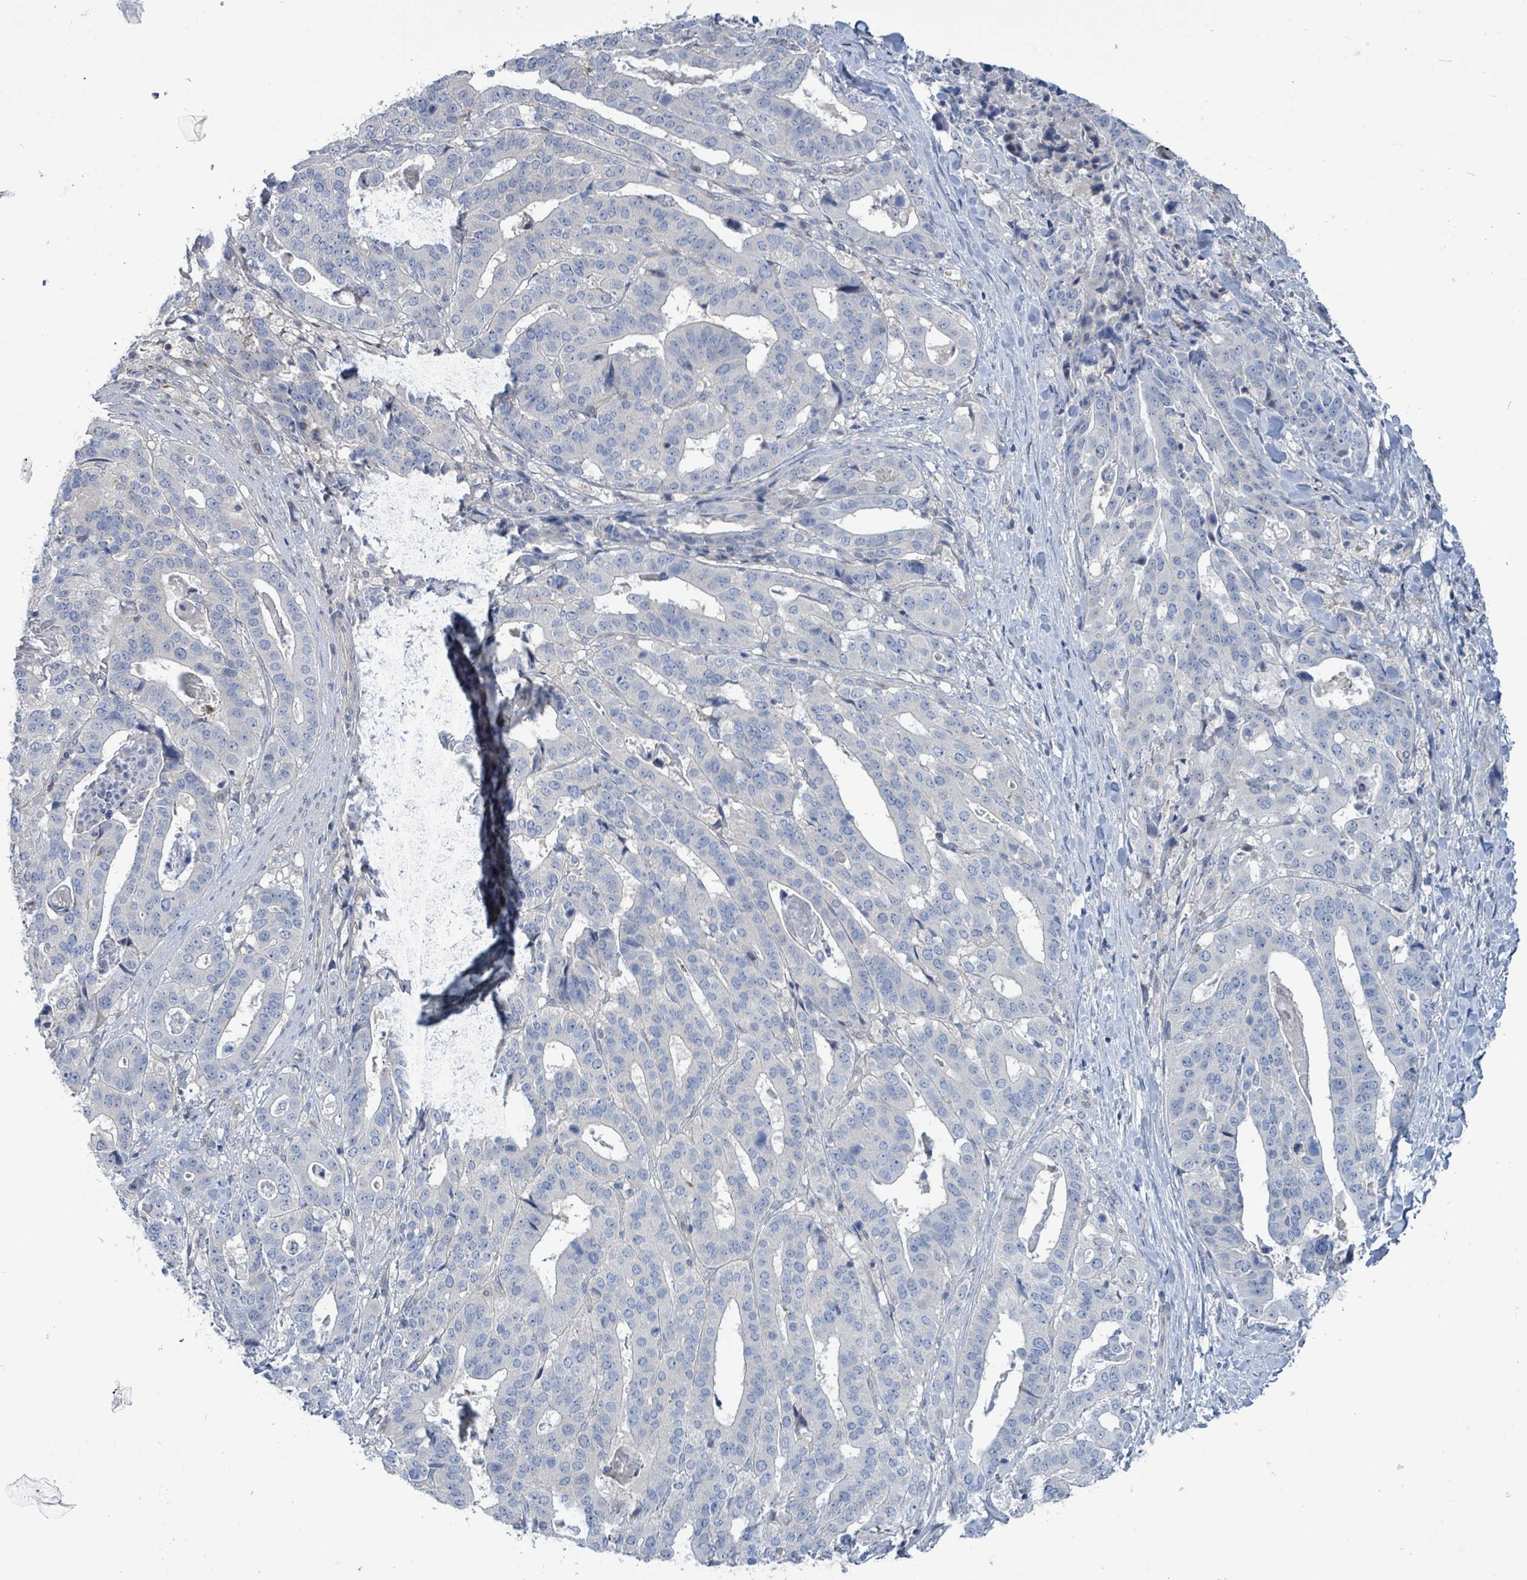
{"staining": {"intensity": "negative", "quantity": "none", "location": "none"}, "tissue": "stomach cancer", "cell_type": "Tumor cells", "image_type": "cancer", "snomed": [{"axis": "morphology", "description": "Adenocarcinoma, NOS"}, {"axis": "topography", "description": "Stomach"}], "caption": "Stomach cancer (adenocarcinoma) was stained to show a protein in brown. There is no significant expression in tumor cells.", "gene": "DGKZ", "patient": {"sex": "male", "age": 48}}